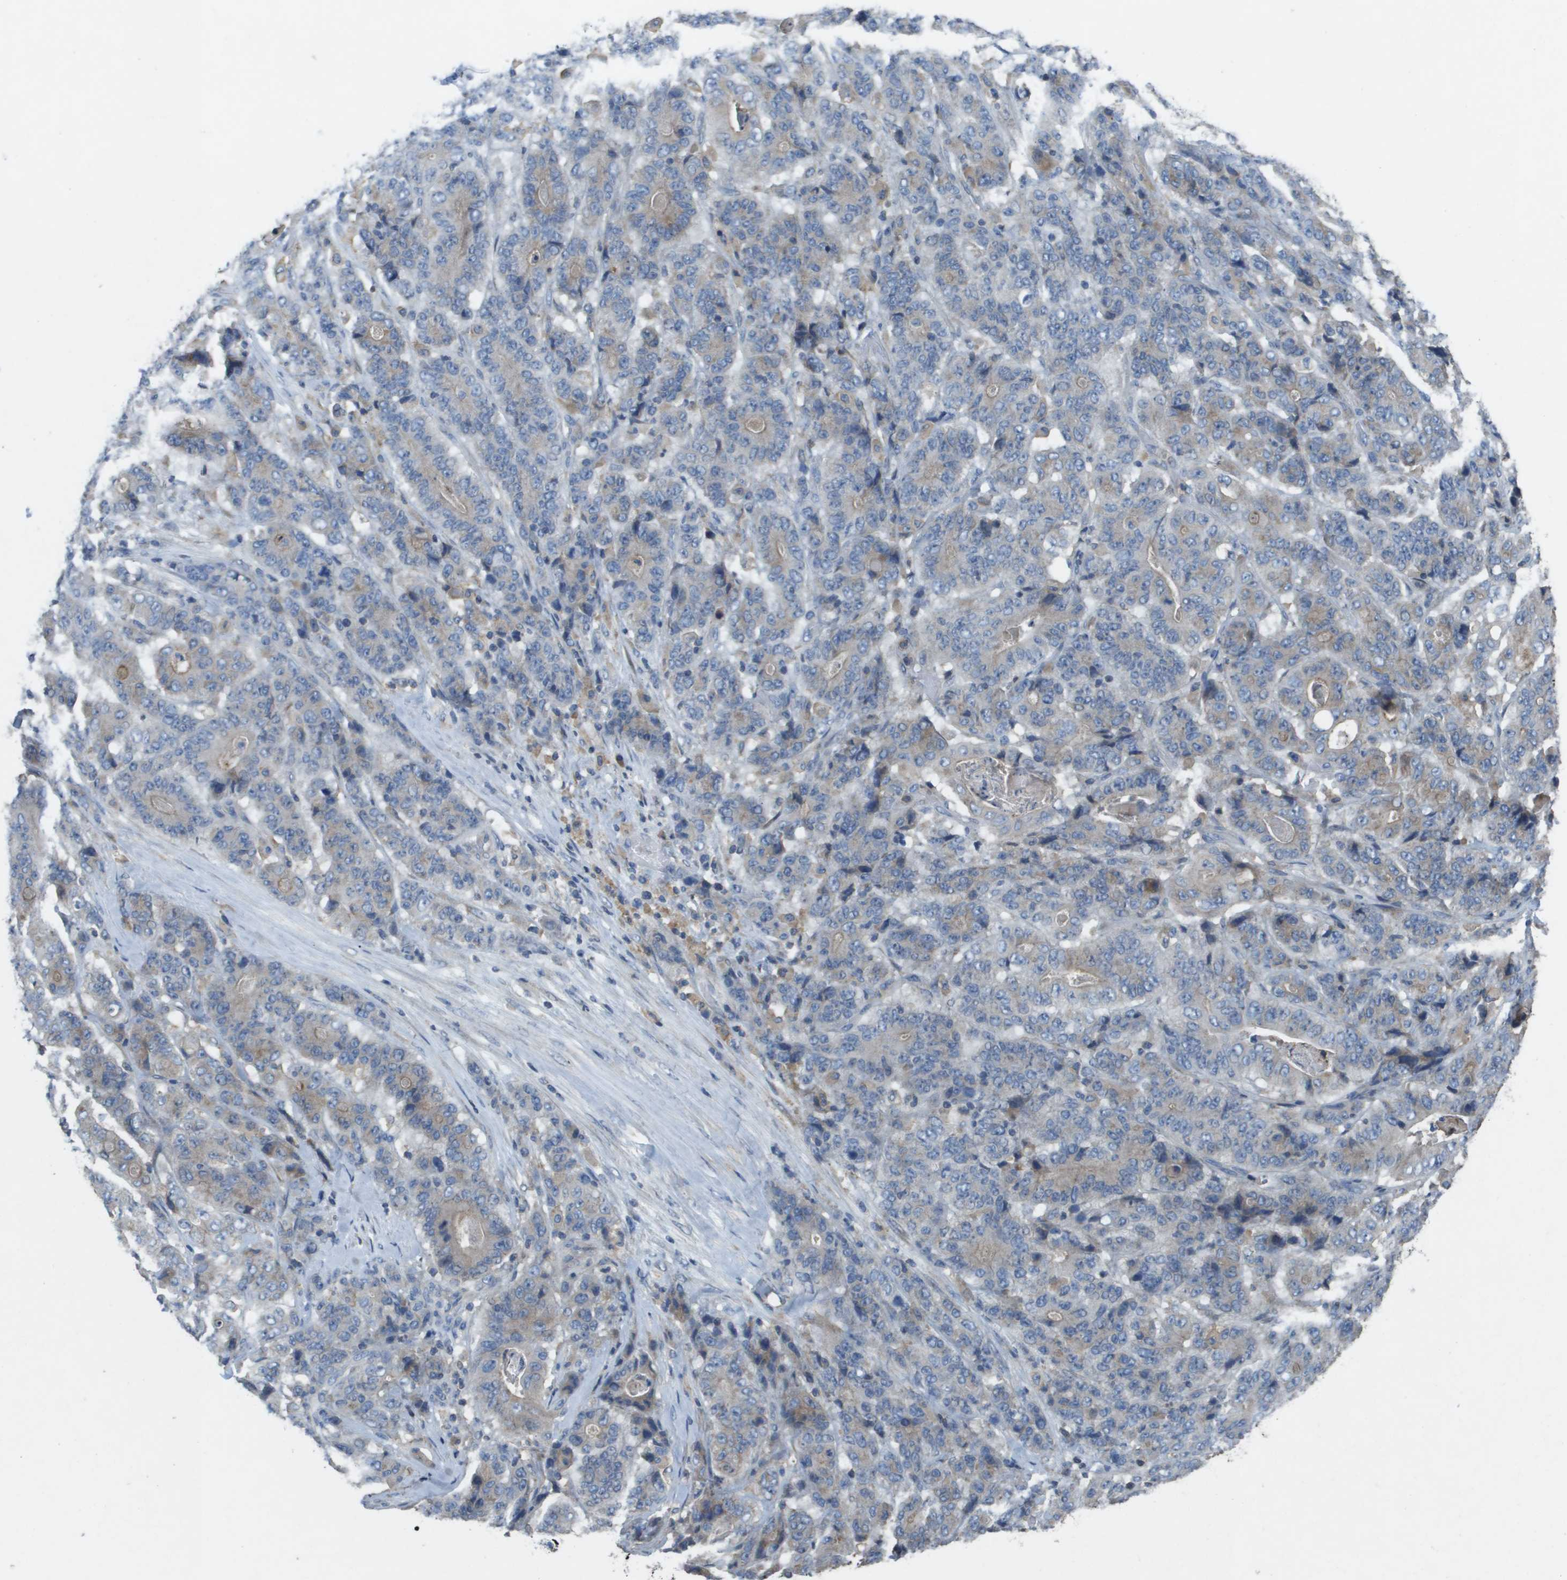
{"staining": {"intensity": "weak", "quantity": "25%-75%", "location": "cytoplasmic/membranous"}, "tissue": "stomach cancer", "cell_type": "Tumor cells", "image_type": "cancer", "snomed": [{"axis": "morphology", "description": "Adenocarcinoma, NOS"}, {"axis": "topography", "description": "Stomach"}], "caption": "Adenocarcinoma (stomach) stained with a protein marker demonstrates weak staining in tumor cells.", "gene": "CLCA4", "patient": {"sex": "female", "age": 73}}